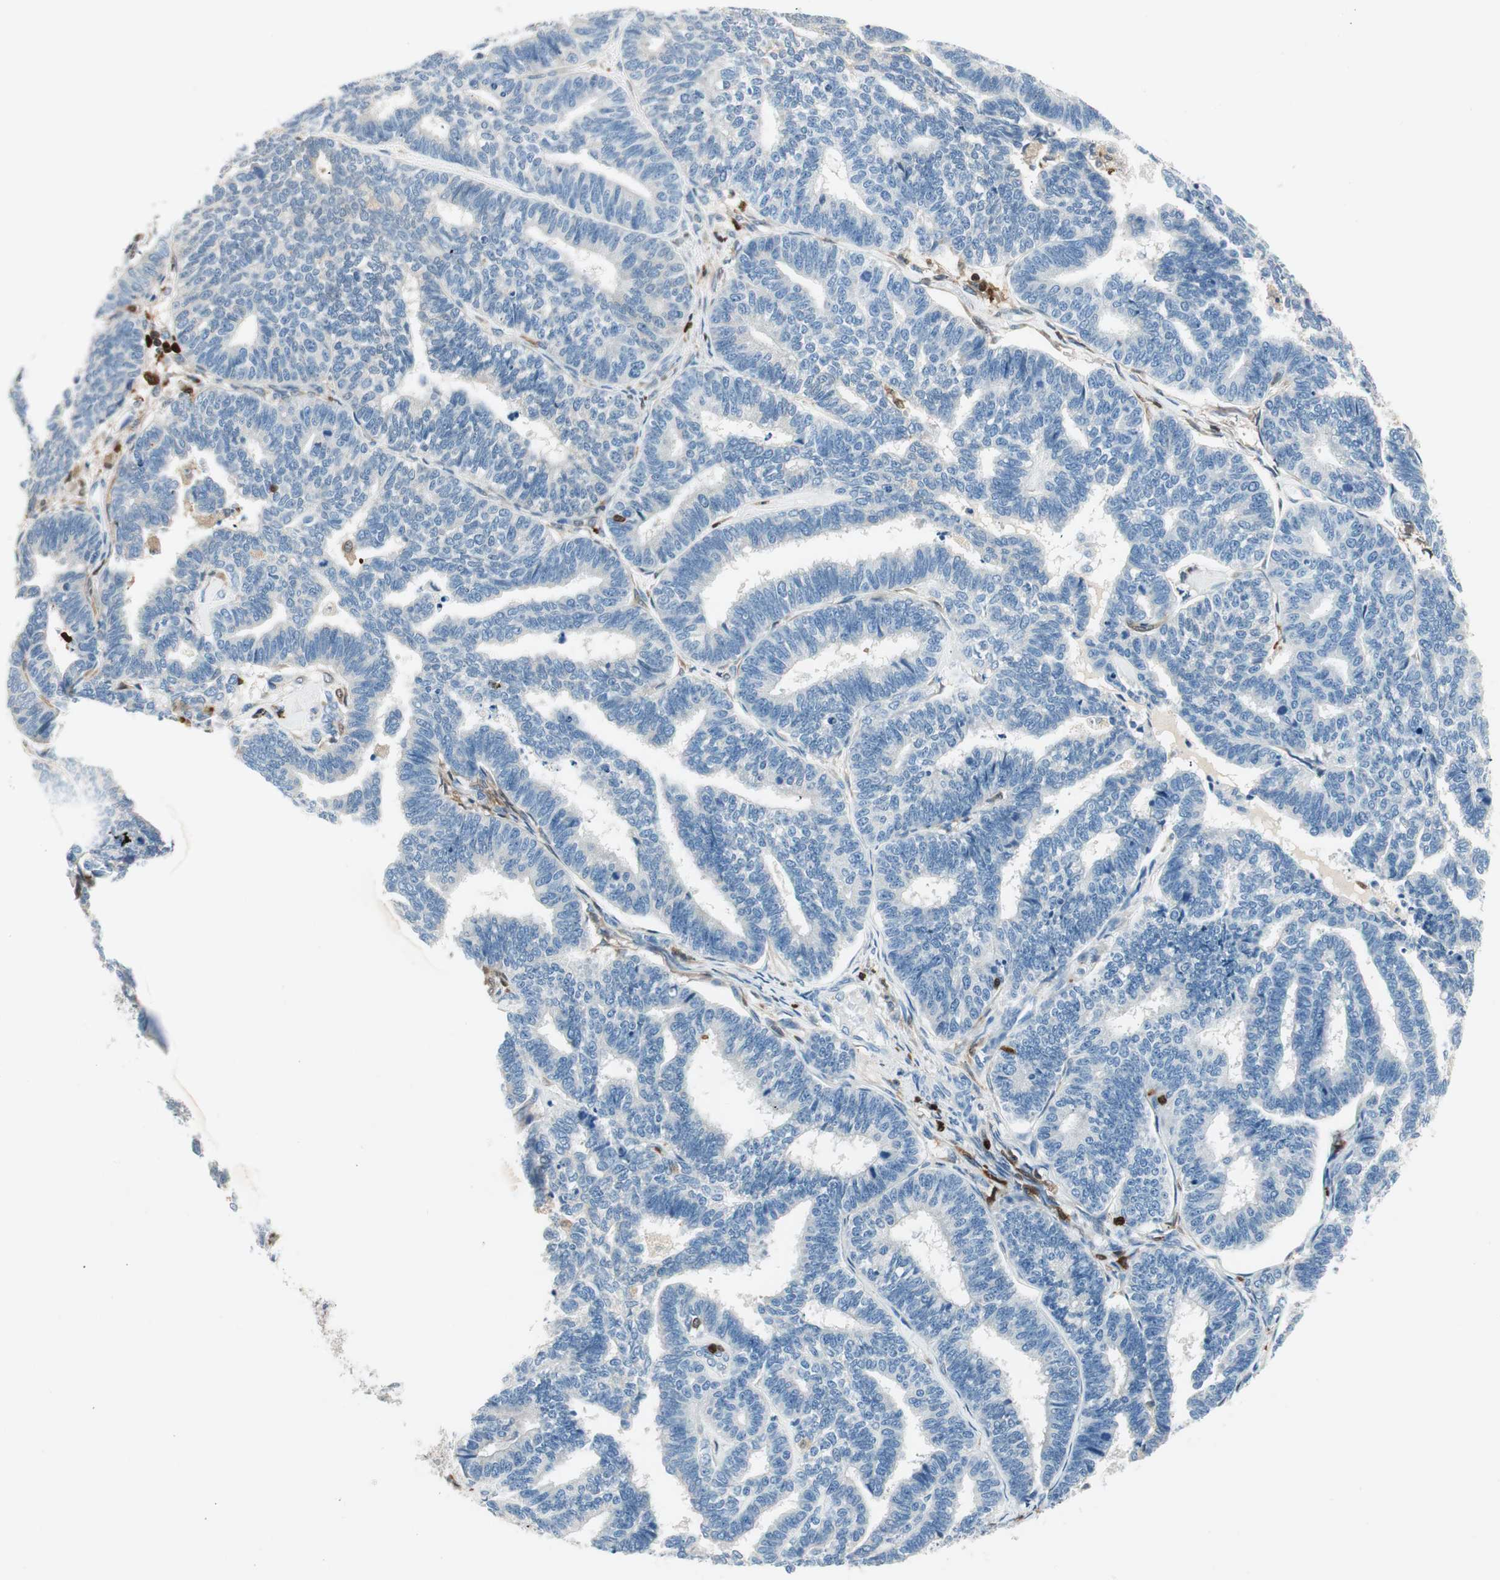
{"staining": {"intensity": "negative", "quantity": "none", "location": "none"}, "tissue": "endometrial cancer", "cell_type": "Tumor cells", "image_type": "cancer", "snomed": [{"axis": "morphology", "description": "Adenocarcinoma, NOS"}, {"axis": "topography", "description": "Endometrium"}], "caption": "Photomicrograph shows no significant protein expression in tumor cells of endometrial cancer (adenocarcinoma).", "gene": "COTL1", "patient": {"sex": "female", "age": 70}}